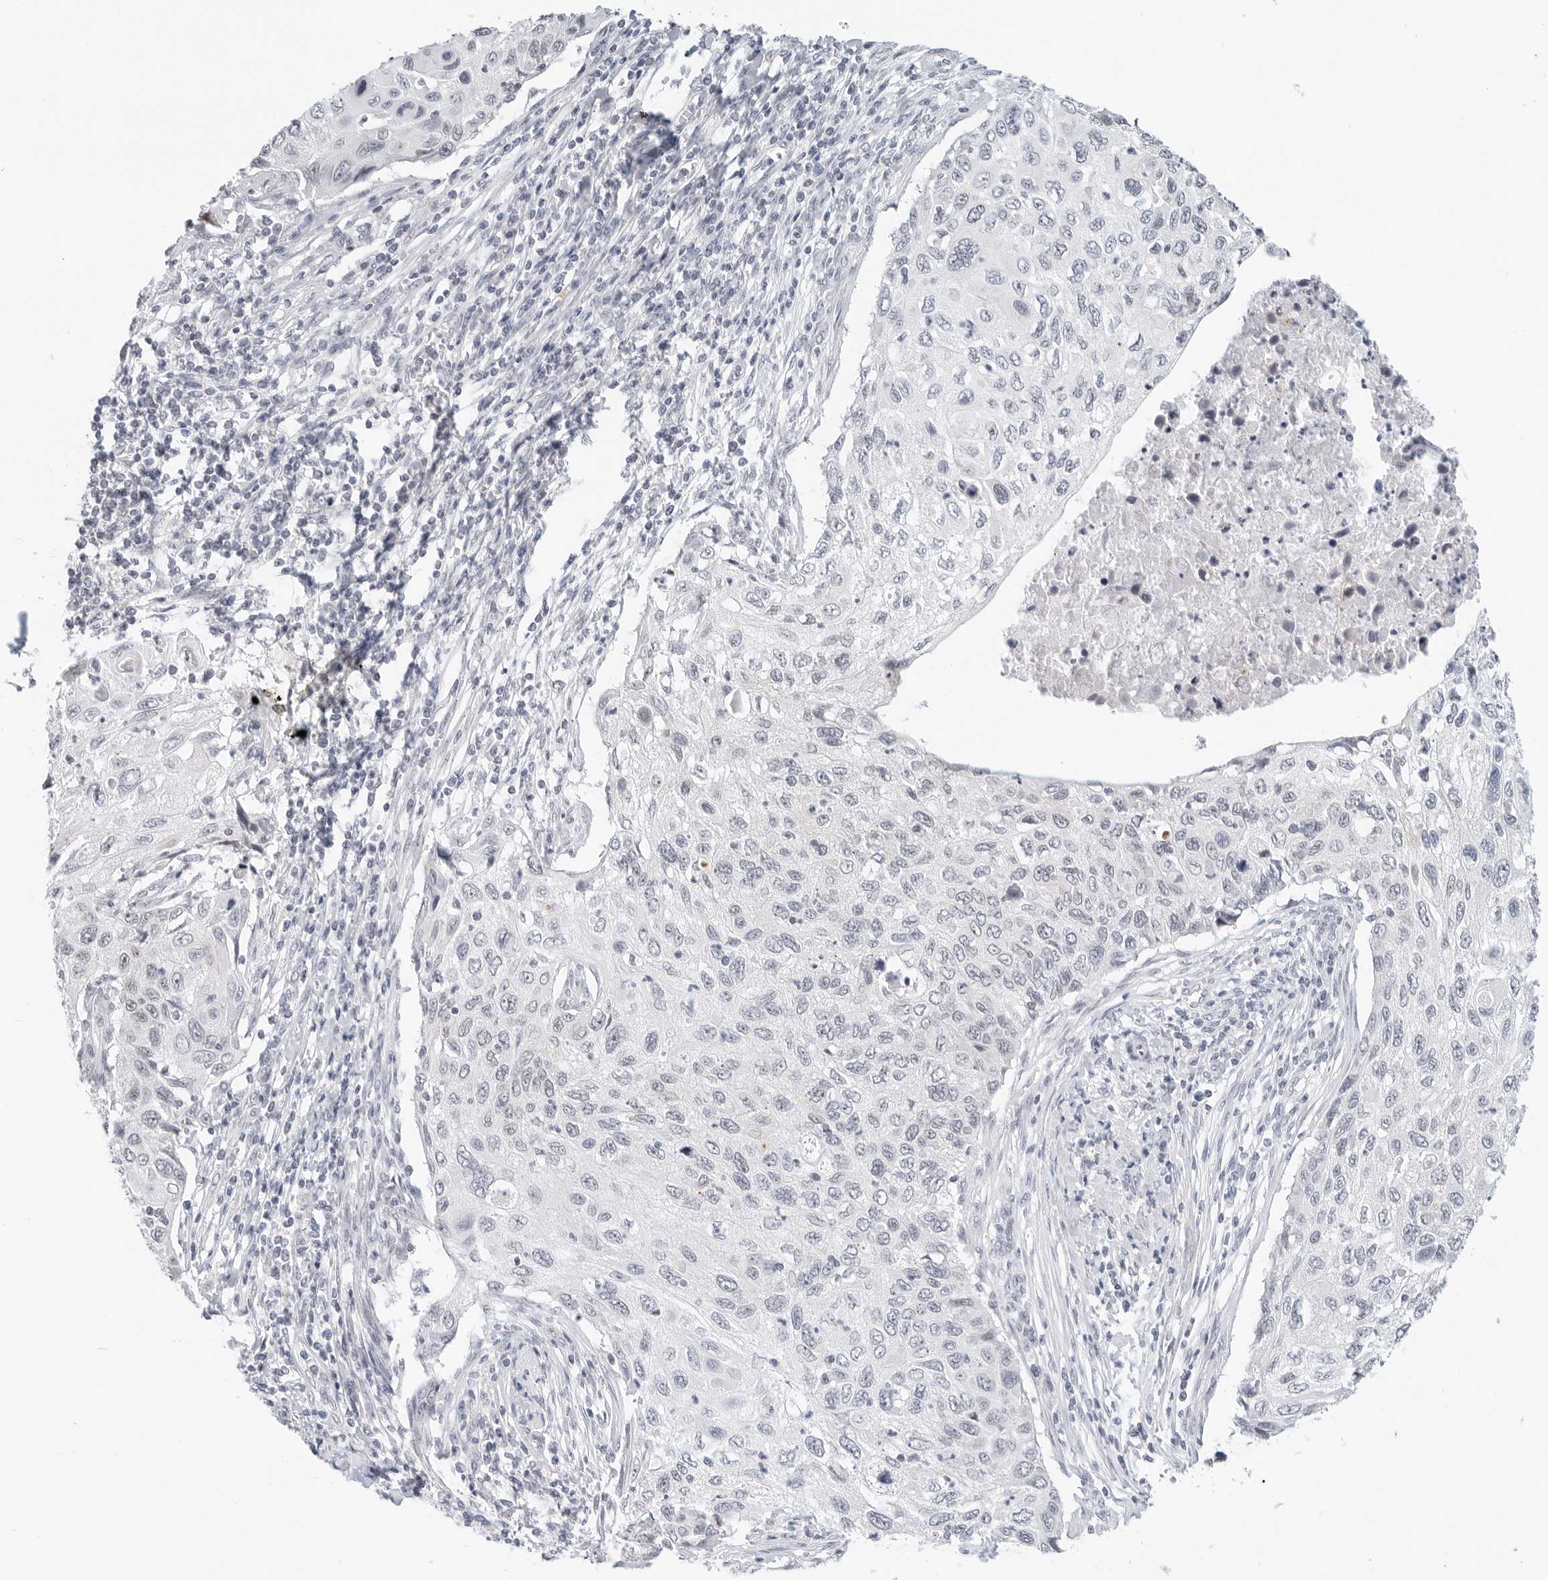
{"staining": {"intensity": "negative", "quantity": "none", "location": "none"}, "tissue": "cervical cancer", "cell_type": "Tumor cells", "image_type": "cancer", "snomed": [{"axis": "morphology", "description": "Squamous cell carcinoma, NOS"}, {"axis": "topography", "description": "Cervix"}], "caption": "Tumor cells show no significant protein positivity in squamous cell carcinoma (cervical).", "gene": "TSEN2", "patient": {"sex": "female", "age": 70}}